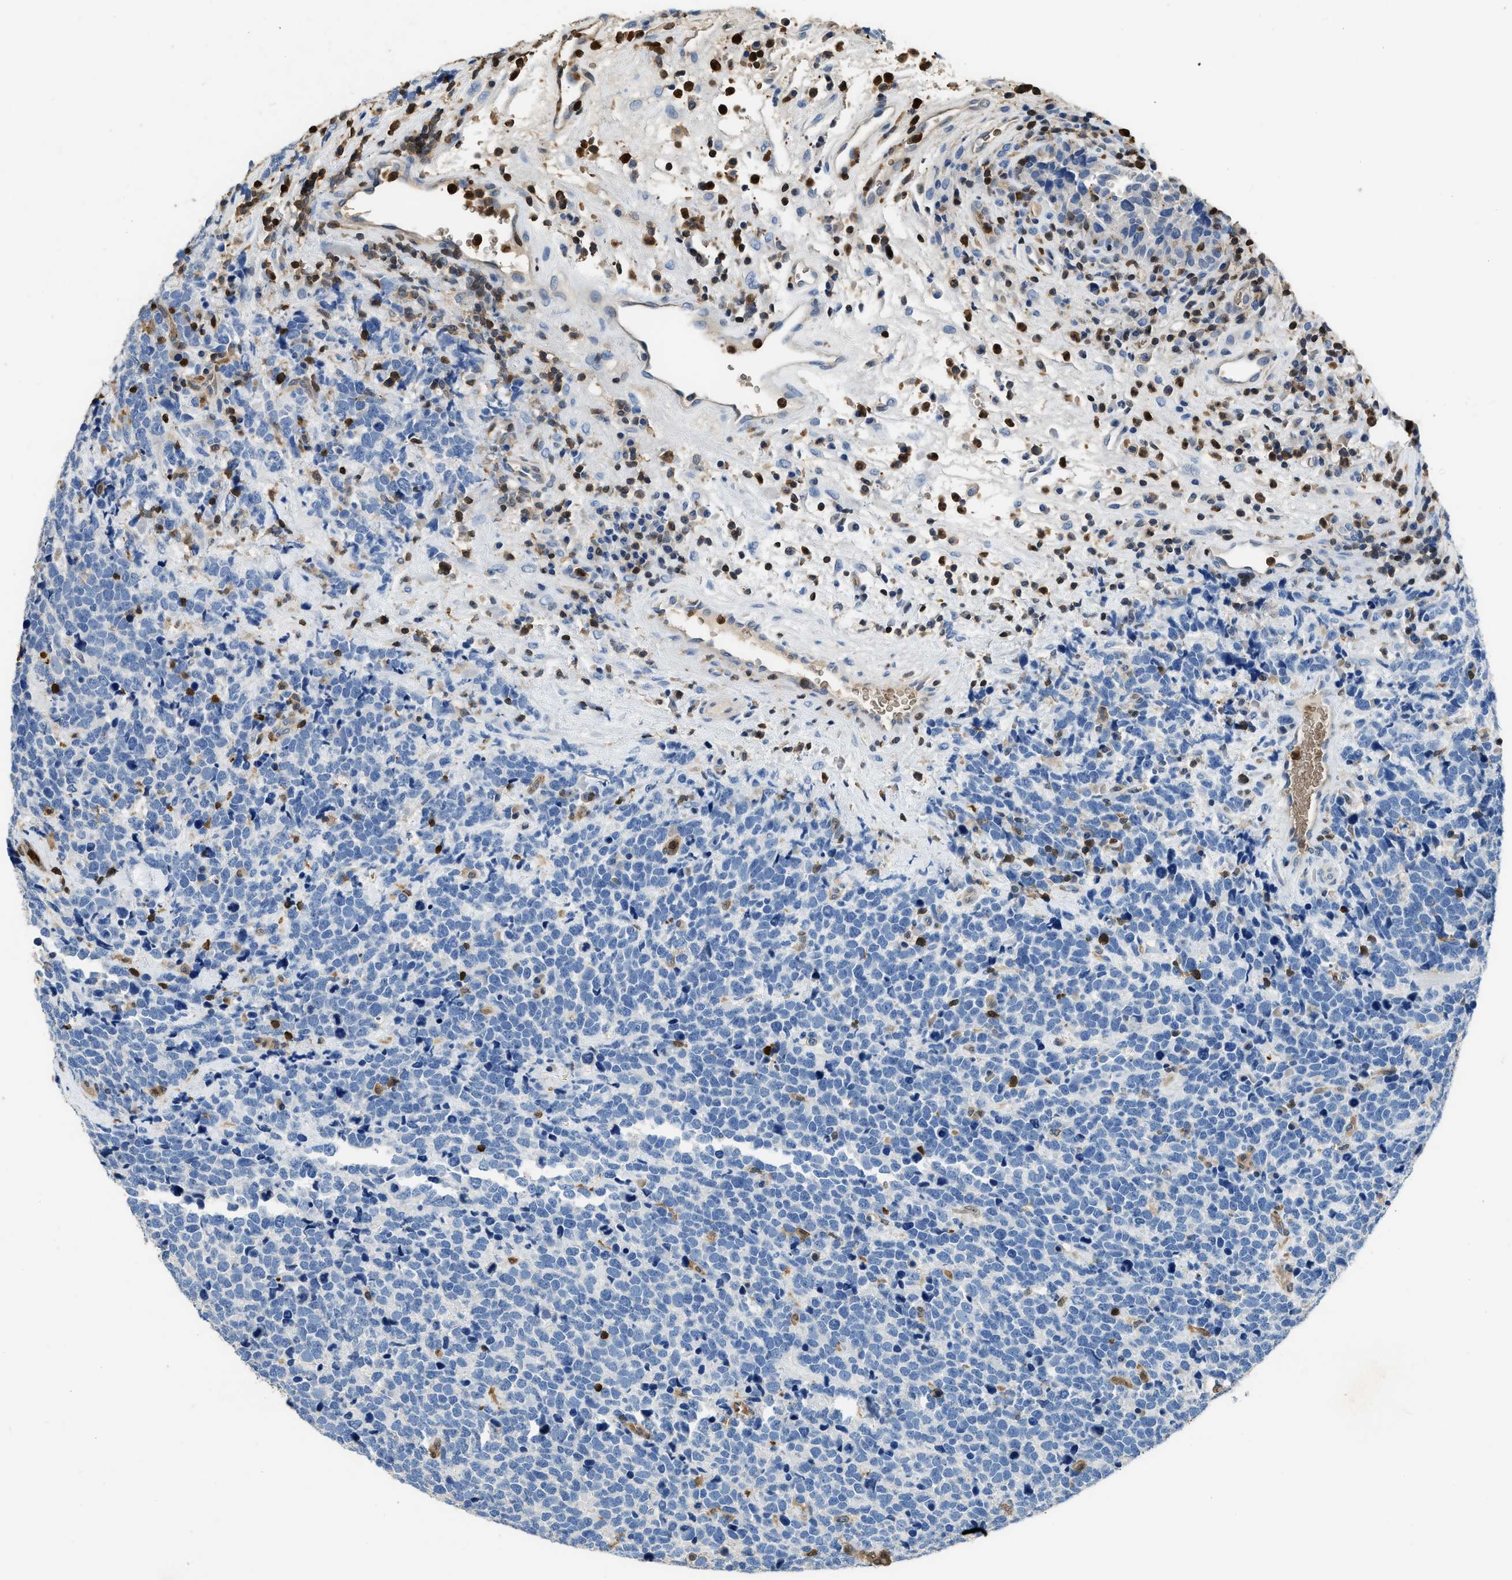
{"staining": {"intensity": "negative", "quantity": "none", "location": "none"}, "tissue": "urothelial cancer", "cell_type": "Tumor cells", "image_type": "cancer", "snomed": [{"axis": "morphology", "description": "Urothelial carcinoma, High grade"}, {"axis": "topography", "description": "Urinary bladder"}], "caption": "Immunohistochemical staining of human high-grade urothelial carcinoma reveals no significant positivity in tumor cells.", "gene": "ARHGDIB", "patient": {"sex": "female", "age": 82}}